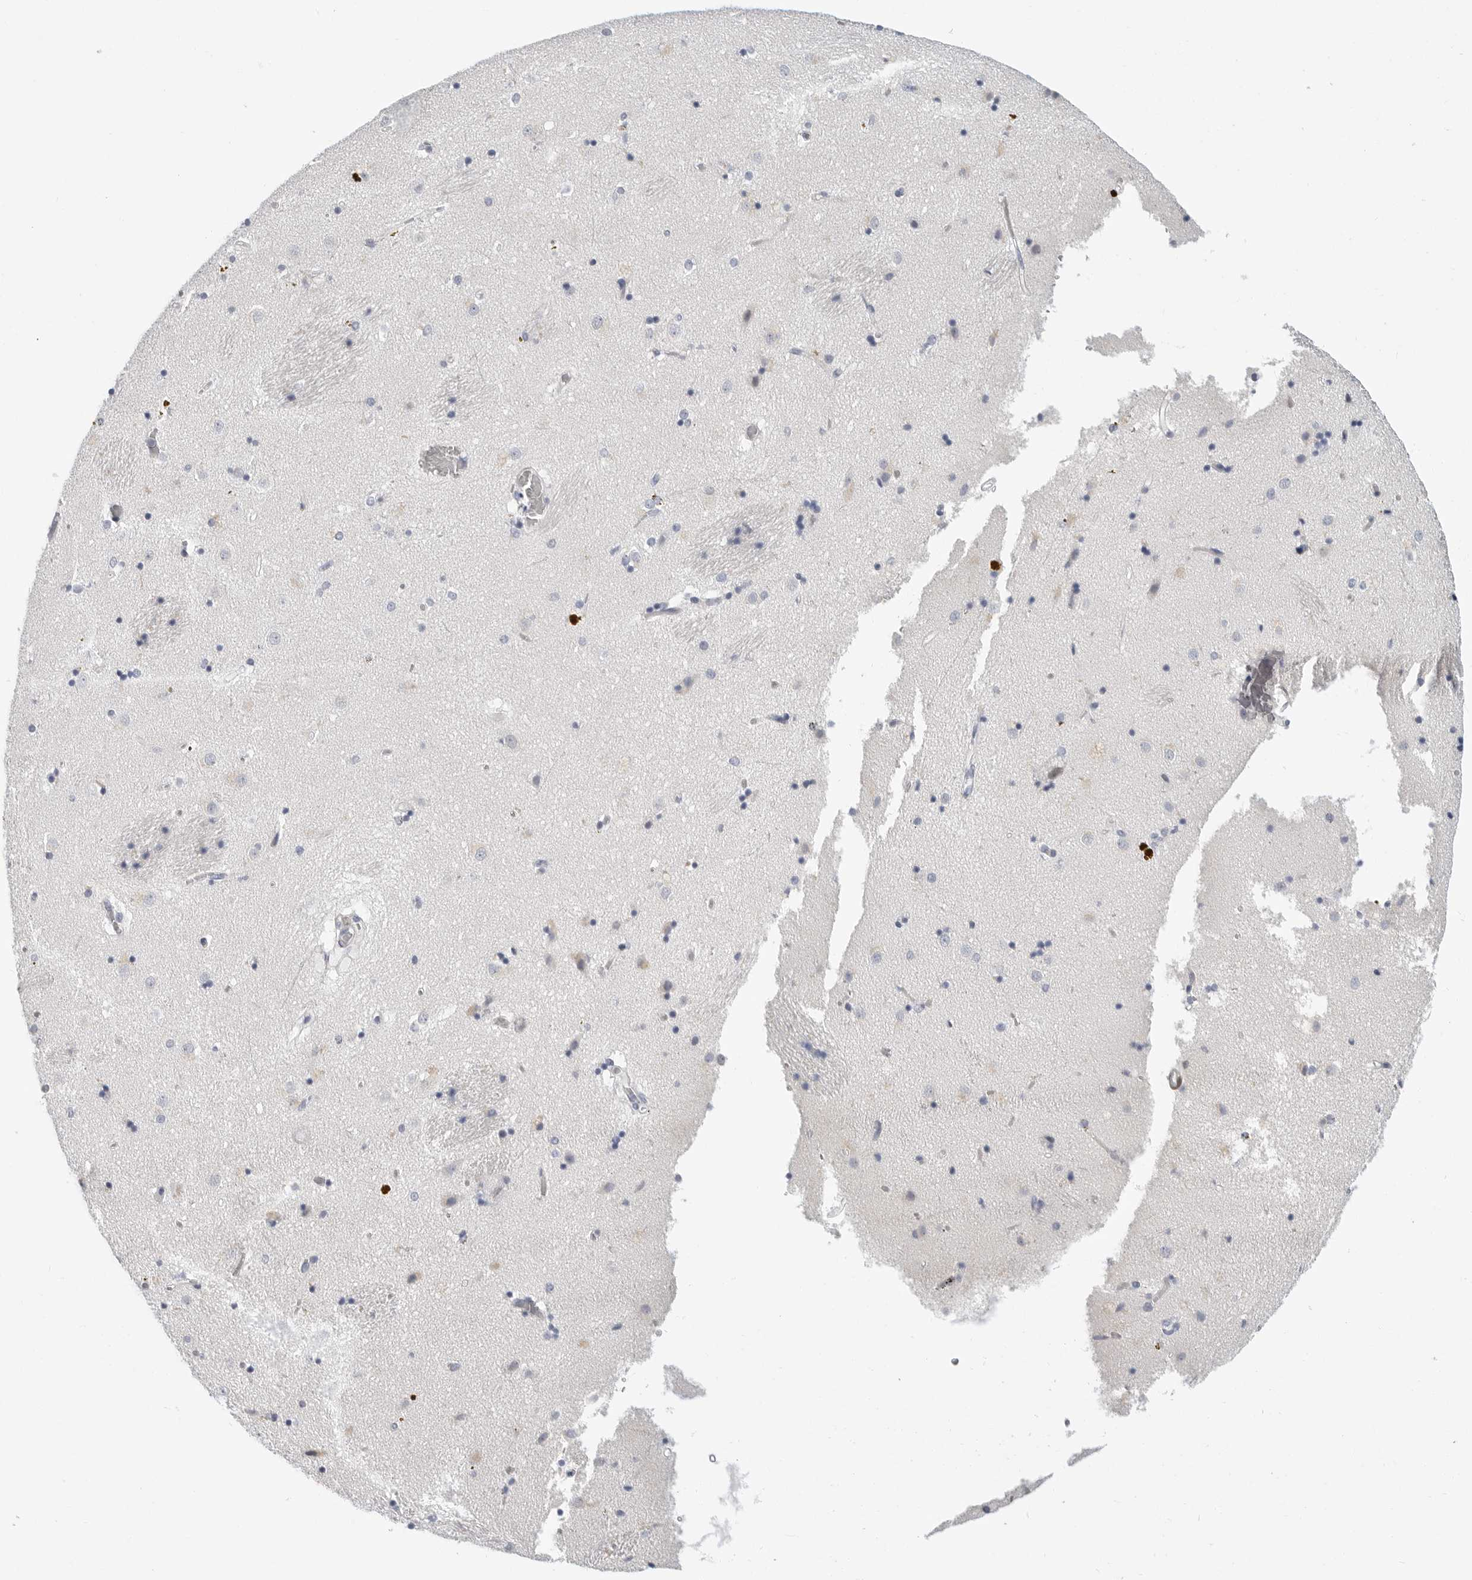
{"staining": {"intensity": "negative", "quantity": "none", "location": "none"}, "tissue": "caudate", "cell_type": "Glial cells", "image_type": "normal", "snomed": [{"axis": "morphology", "description": "Normal tissue, NOS"}, {"axis": "topography", "description": "Lateral ventricle wall"}], "caption": "Caudate was stained to show a protein in brown. There is no significant staining in glial cells. (Brightfield microscopy of DAB immunohistochemistry (IHC) at high magnification).", "gene": "PLN", "patient": {"sex": "male", "age": 70}}